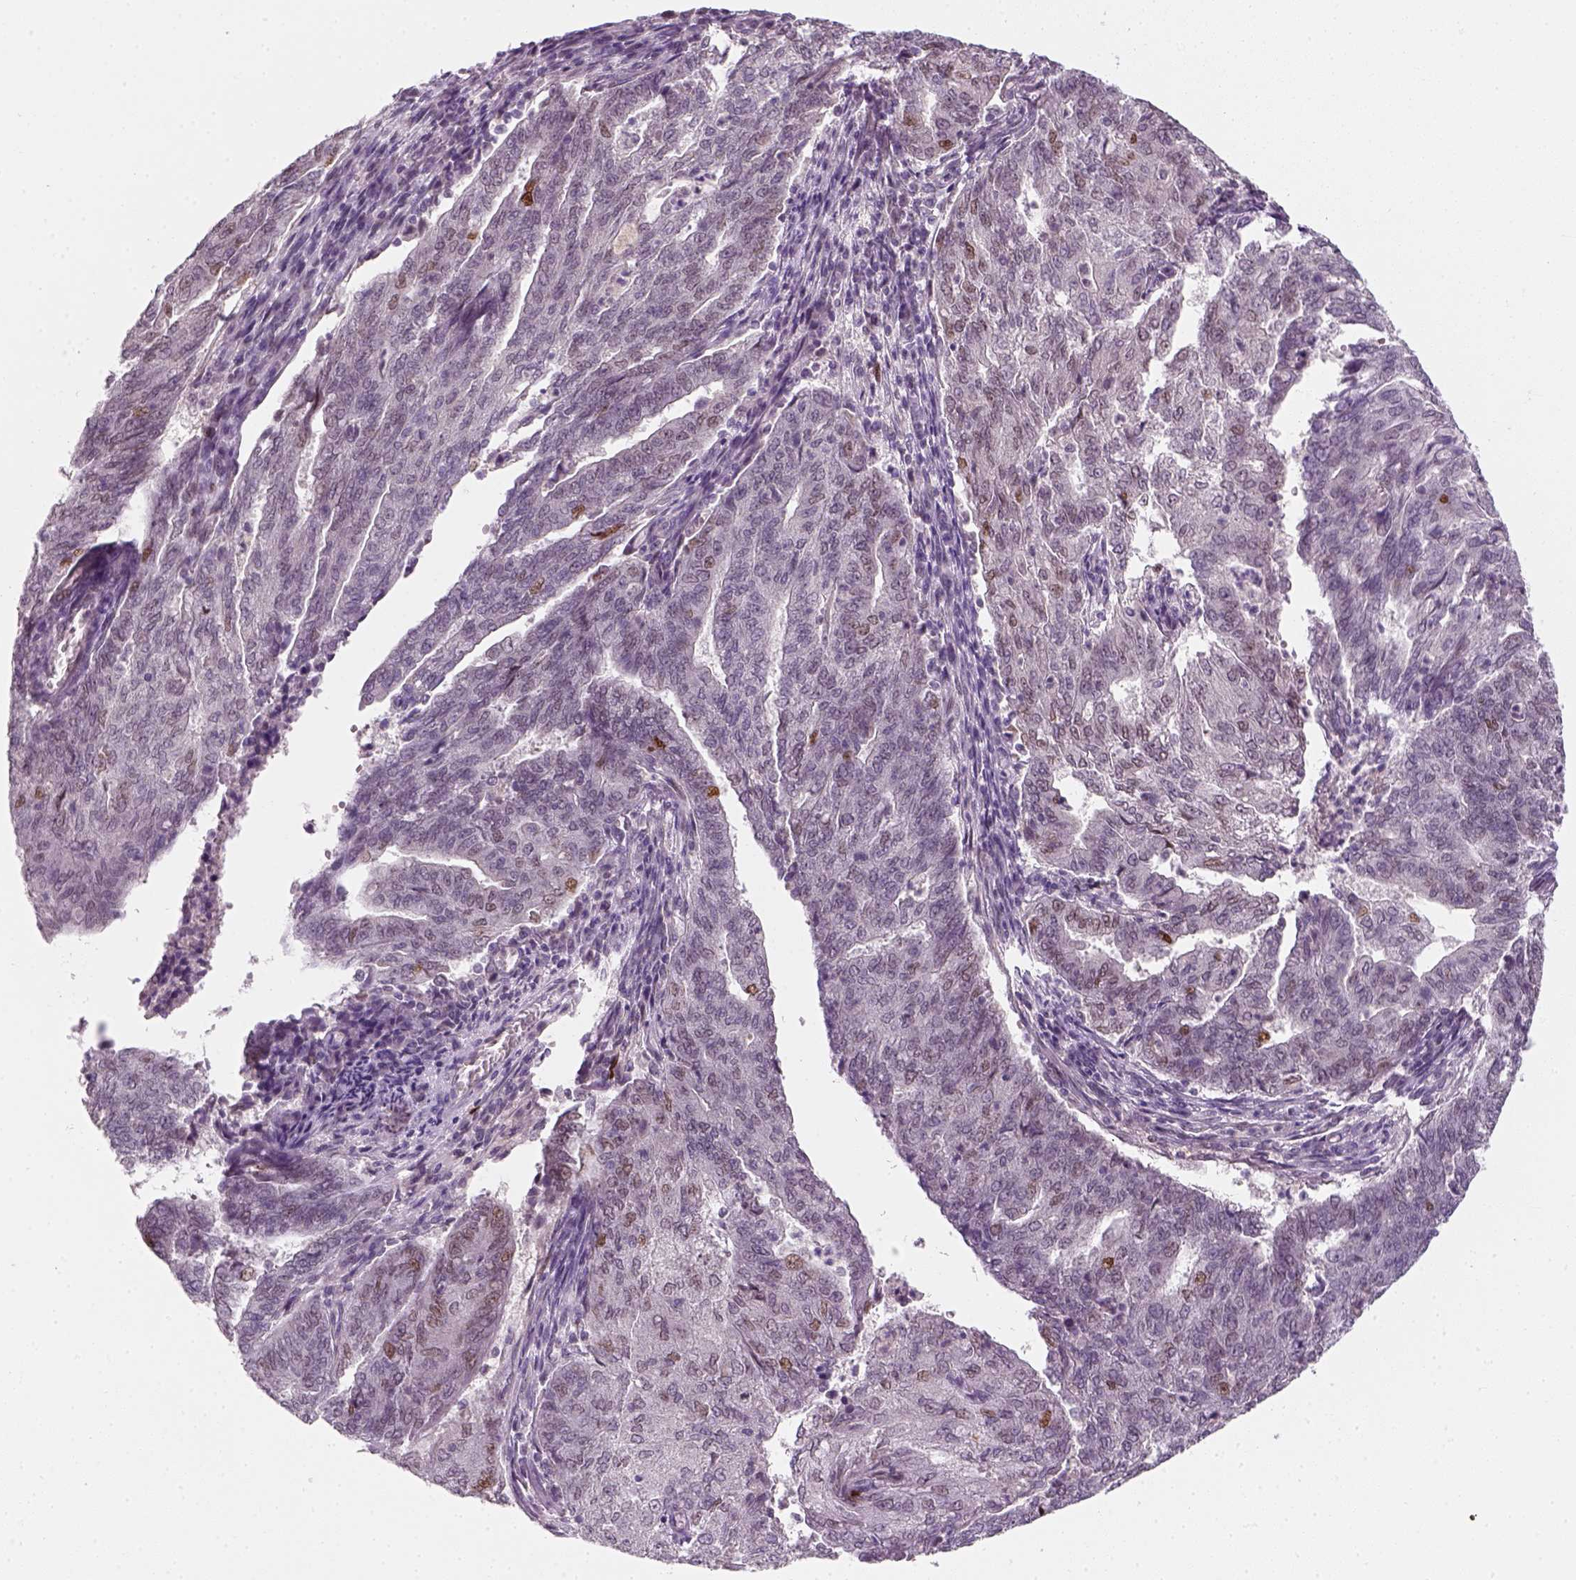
{"staining": {"intensity": "negative", "quantity": "none", "location": "none"}, "tissue": "endometrial cancer", "cell_type": "Tumor cells", "image_type": "cancer", "snomed": [{"axis": "morphology", "description": "Adenocarcinoma, NOS"}, {"axis": "topography", "description": "Endometrium"}], "caption": "IHC photomicrograph of neoplastic tissue: human adenocarcinoma (endometrial) stained with DAB (3,3'-diaminobenzidine) displays no significant protein positivity in tumor cells. Nuclei are stained in blue.", "gene": "TP53", "patient": {"sex": "female", "age": 82}}